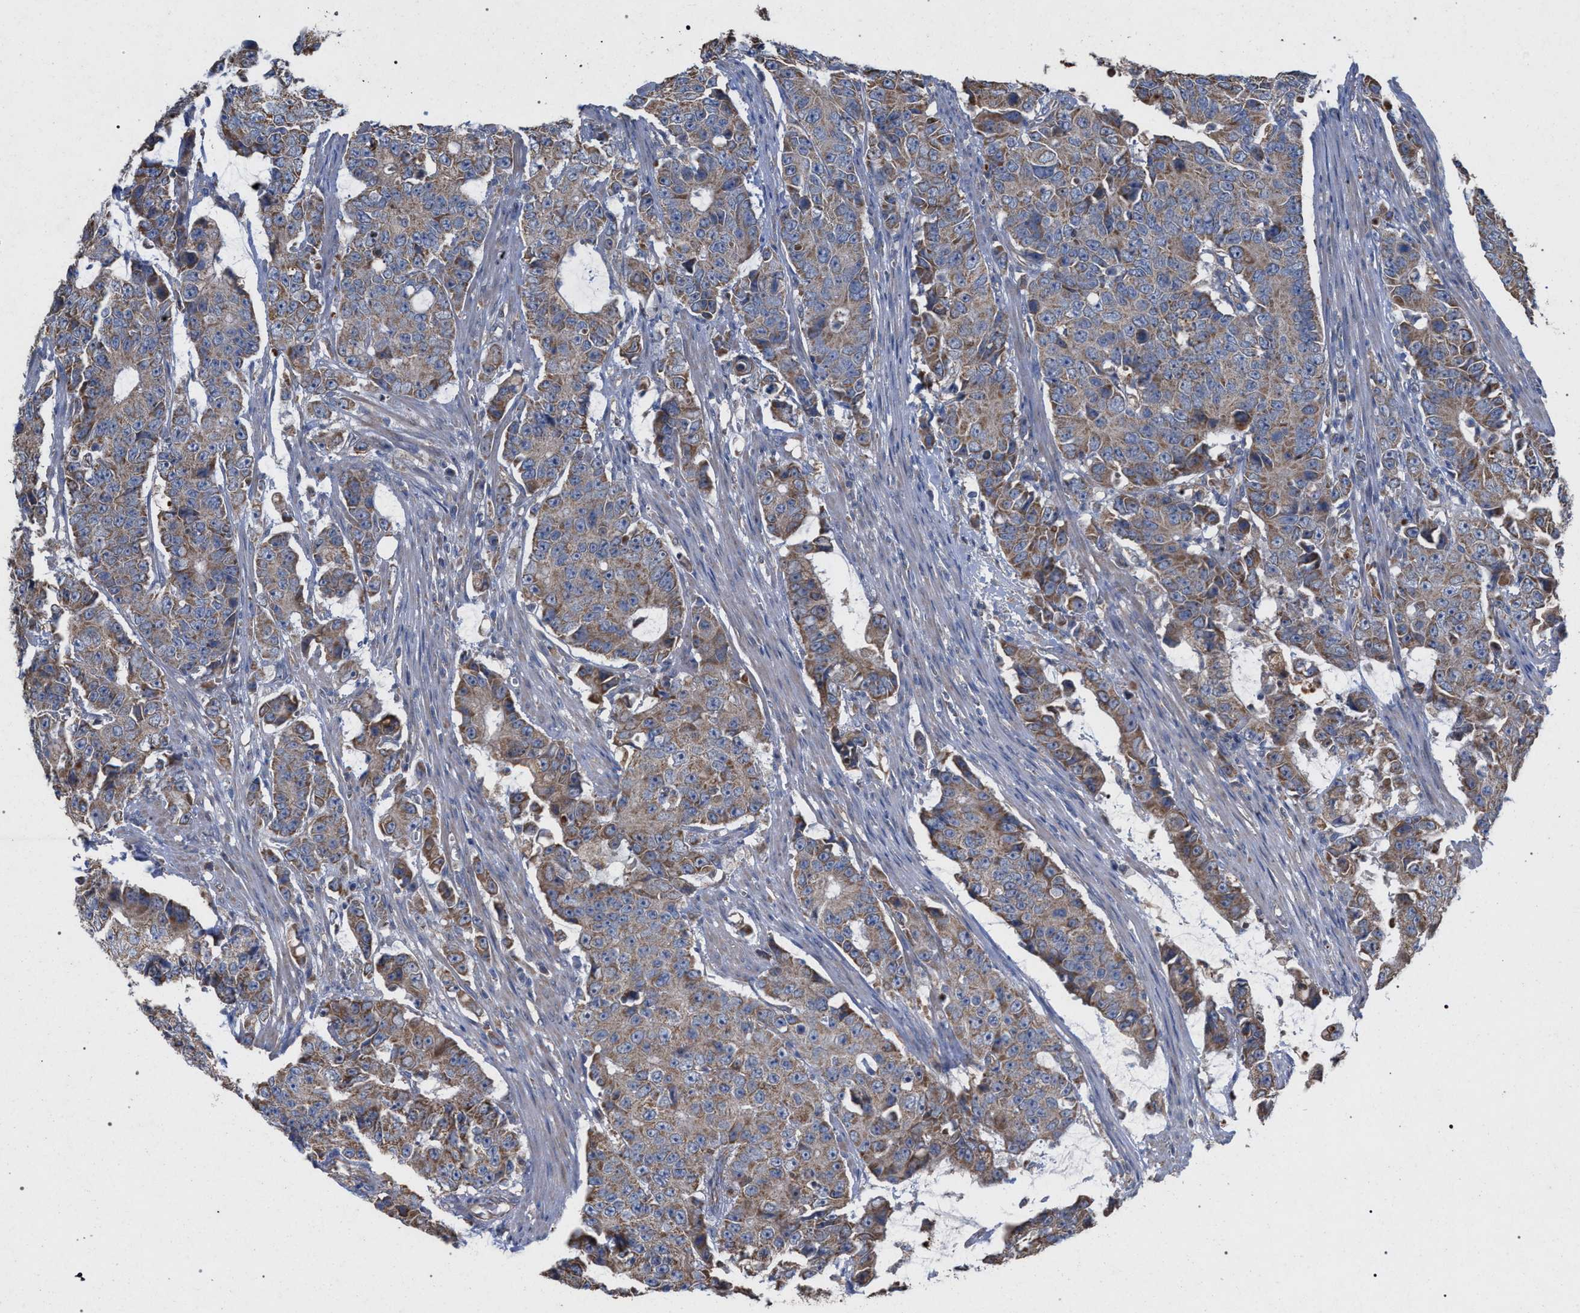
{"staining": {"intensity": "moderate", "quantity": ">75%", "location": "cytoplasmic/membranous"}, "tissue": "colorectal cancer", "cell_type": "Tumor cells", "image_type": "cancer", "snomed": [{"axis": "morphology", "description": "Adenocarcinoma, NOS"}, {"axis": "topography", "description": "Colon"}], "caption": "The image shows staining of adenocarcinoma (colorectal), revealing moderate cytoplasmic/membranous protein positivity (brown color) within tumor cells.", "gene": "BCL2L12", "patient": {"sex": "female", "age": 86}}